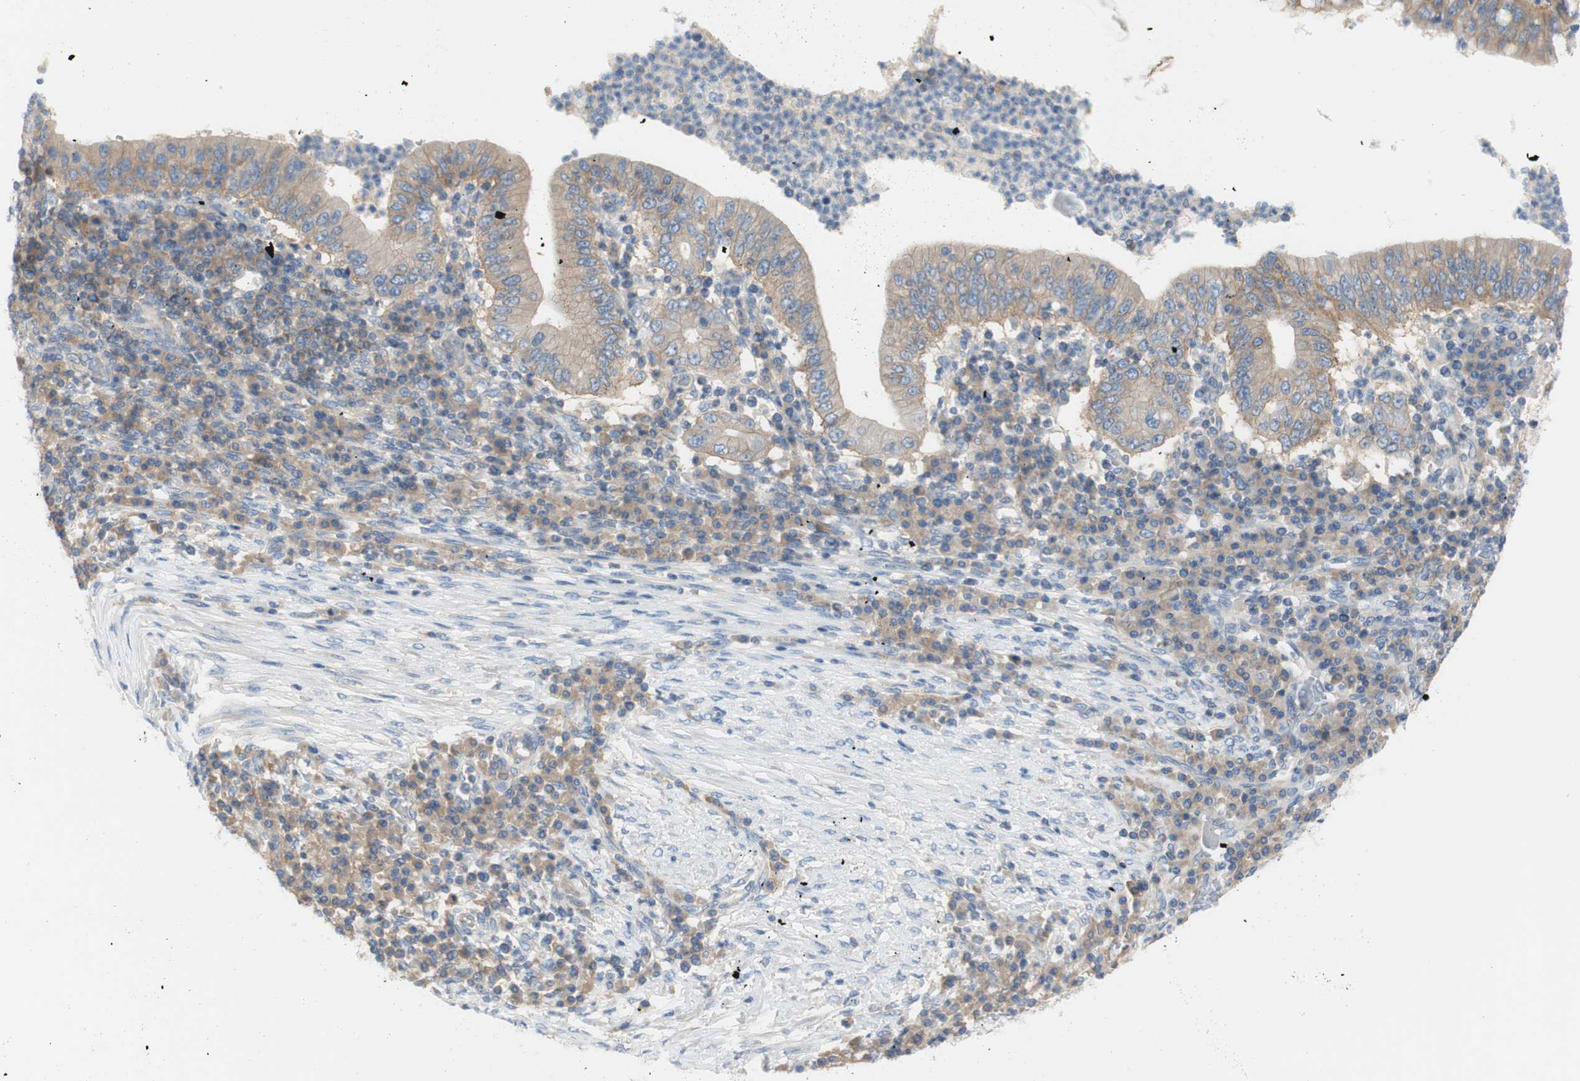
{"staining": {"intensity": "weak", "quantity": ">75%", "location": "cytoplasmic/membranous"}, "tissue": "stomach cancer", "cell_type": "Tumor cells", "image_type": "cancer", "snomed": [{"axis": "morphology", "description": "Normal tissue, NOS"}, {"axis": "morphology", "description": "Adenocarcinoma, NOS"}, {"axis": "topography", "description": "Esophagus"}, {"axis": "topography", "description": "Stomach, upper"}, {"axis": "topography", "description": "Peripheral nerve tissue"}], "caption": "Immunohistochemical staining of adenocarcinoma (stomach) demonstrates weak cytoplasmic/membranous protein staining in approximately >75% of tumor cells.", "gene": "ATP2B1", "patient": {"sex": "male", "age": 62}}